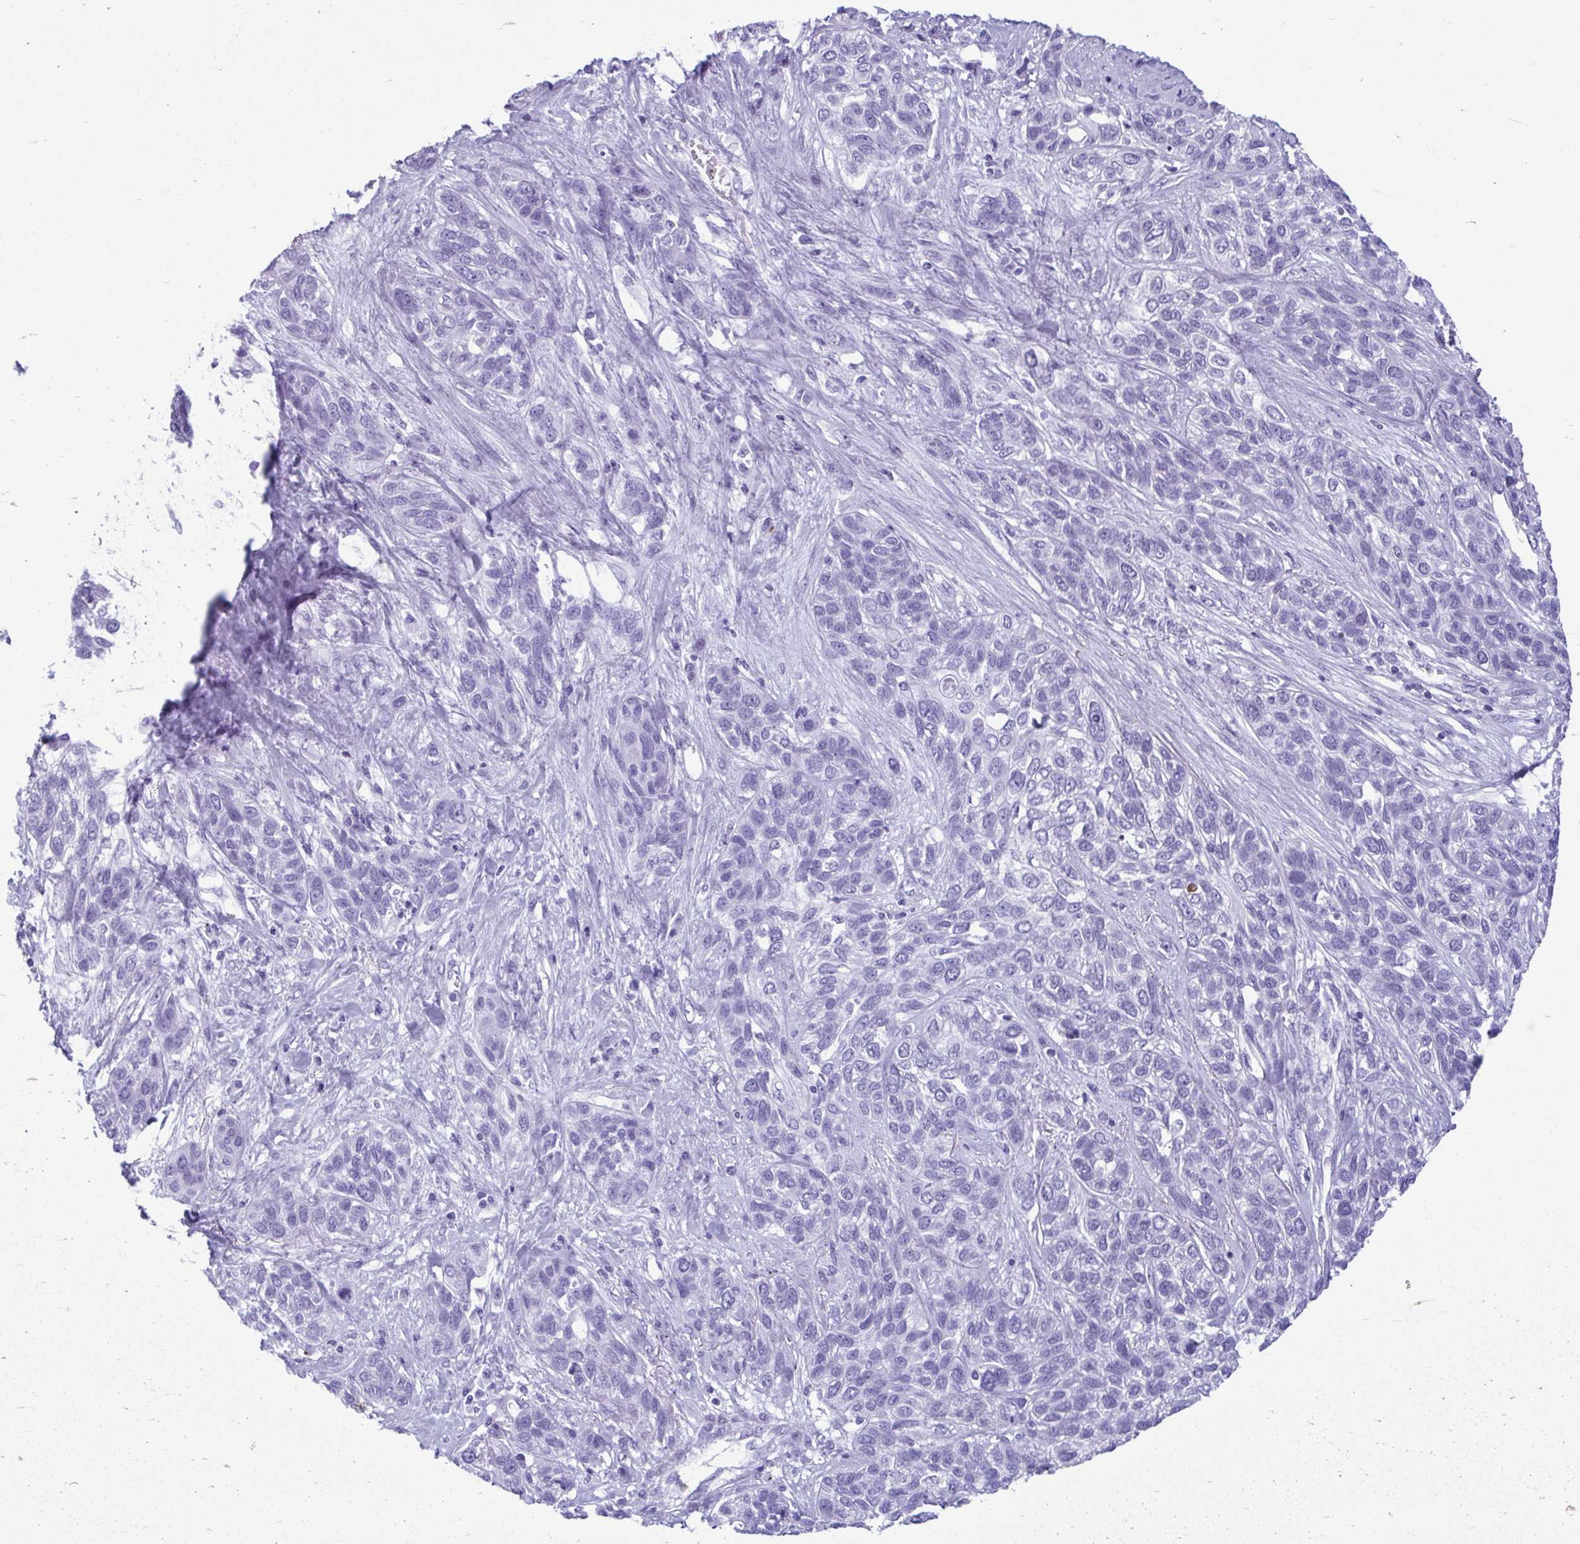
{"staining": {"intensity": "negative", "quantity": "none", "location": "none"}, "tissue": "lung cancer", "cell_type": "Tumor cells", "image_type": "cancer", "snomed": [{"axis": "morphology", "description": "Squamous cell carcinoma, NOS"}, {"axis": "topography", "description": "Lung"}], "caption": "Lung squamous cell carcinoma was stained to show a protein in brown. There is no significant positivity in tumor cells. (DAB (3,3'-diaminobenzidine) immunohistochemistry (IHC) visualized using brightfield microscopy, high magnification).", "gene": "TCEAL3", "patient": {"sex": "female", "age": 70}}